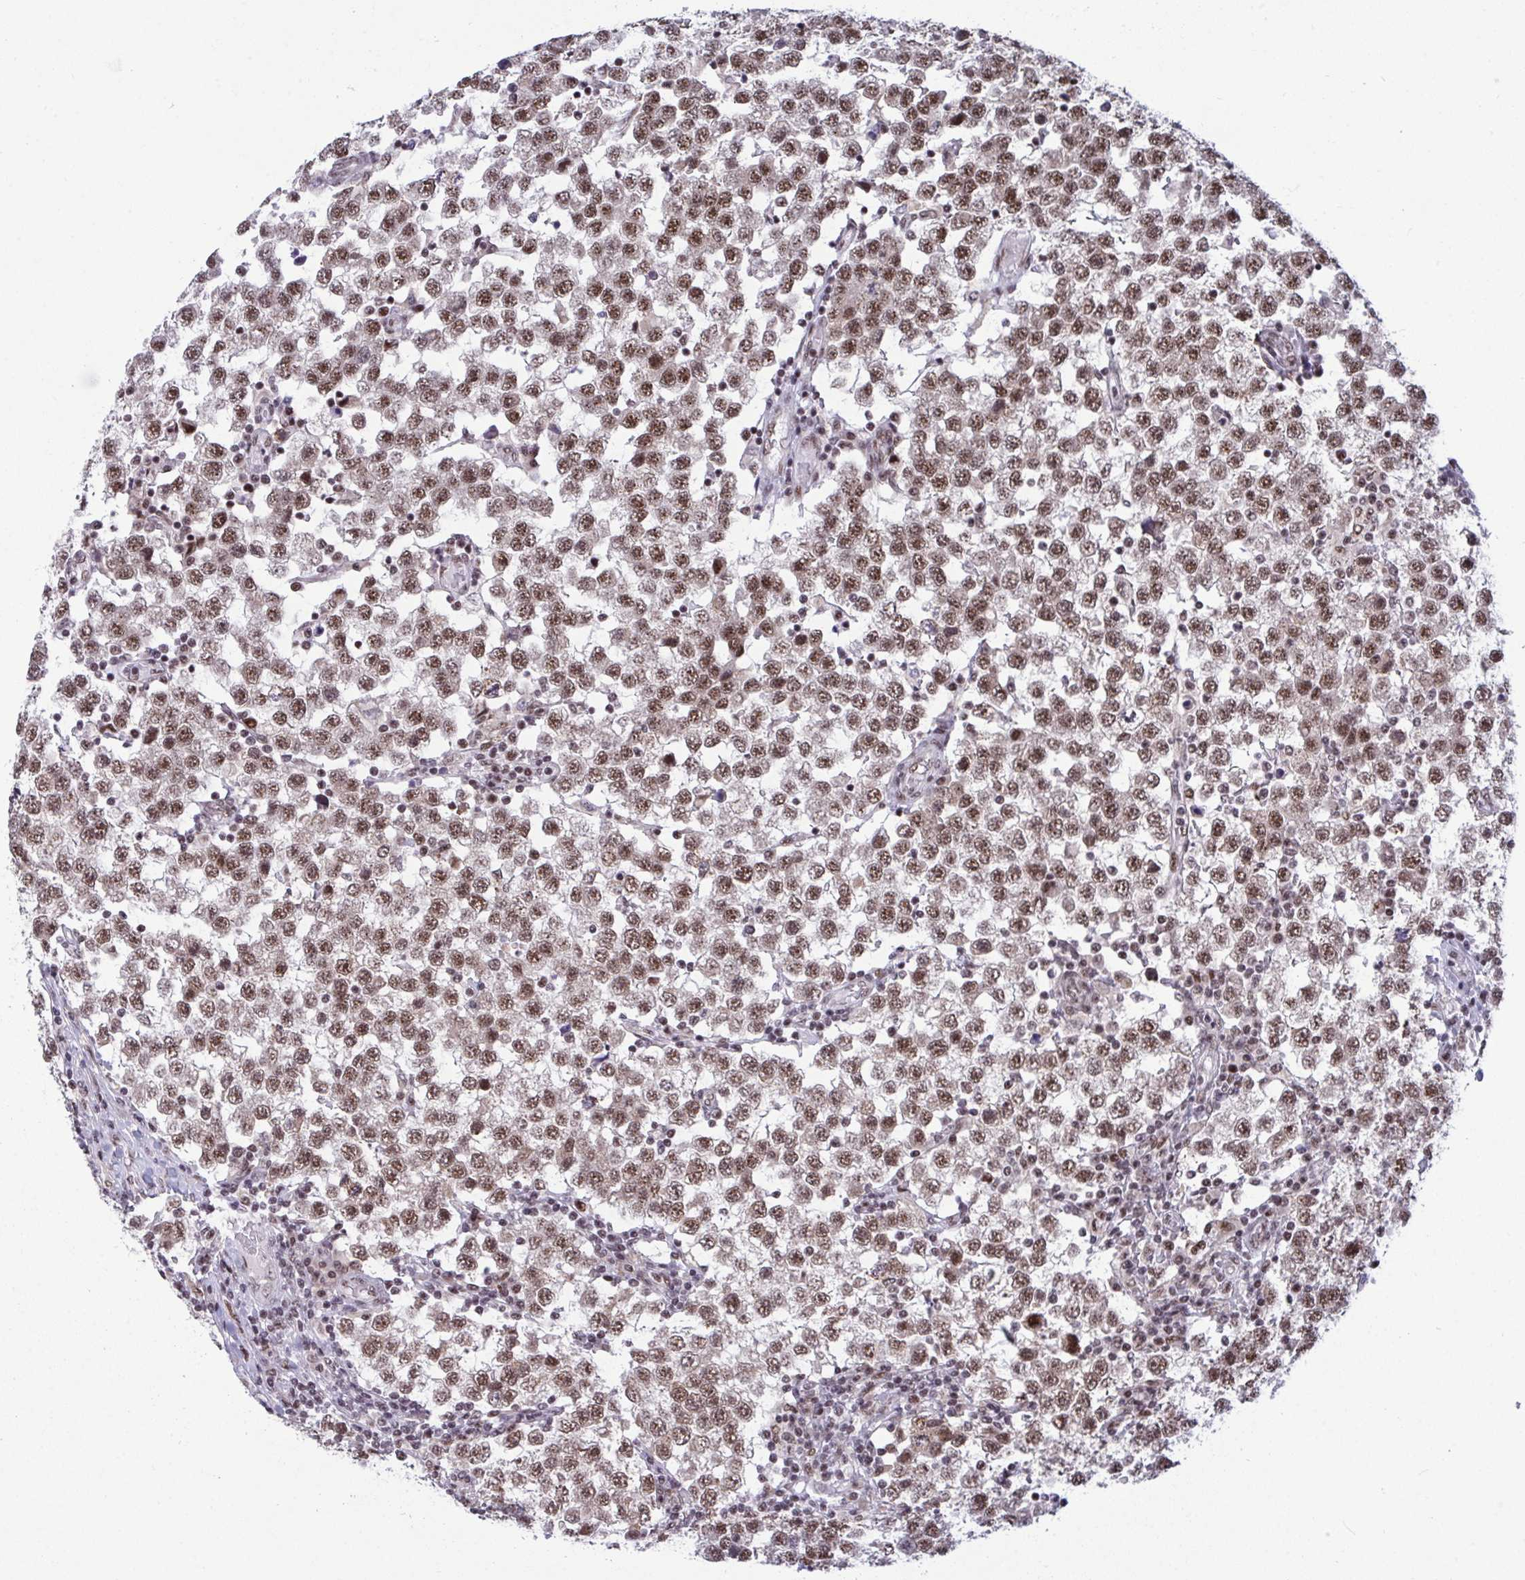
{"staining": {"intensity": "moderate", "quantity": ">75%", "location": "nuclear"}, "tissue": "testis cancer", "cell_type": "Tumor cells", "image_type": "cancer", "snomed": [{"axis": "morphology", "description": "Seminoma, NOS"}, {"axis": "topography", "description": "Testis"}], "caption": "Immunohistochemistry photomicrograph of neoplastic tissue: human testis seminoma stained using immunohistochemistry (IHC) displays medium levels of moderate protein expression localized specifically in the nuclear of tumor cells, appearing as a nuclear brown color.", "gene": "WBP11", "patient": {"sex": "male", "age": 34}}